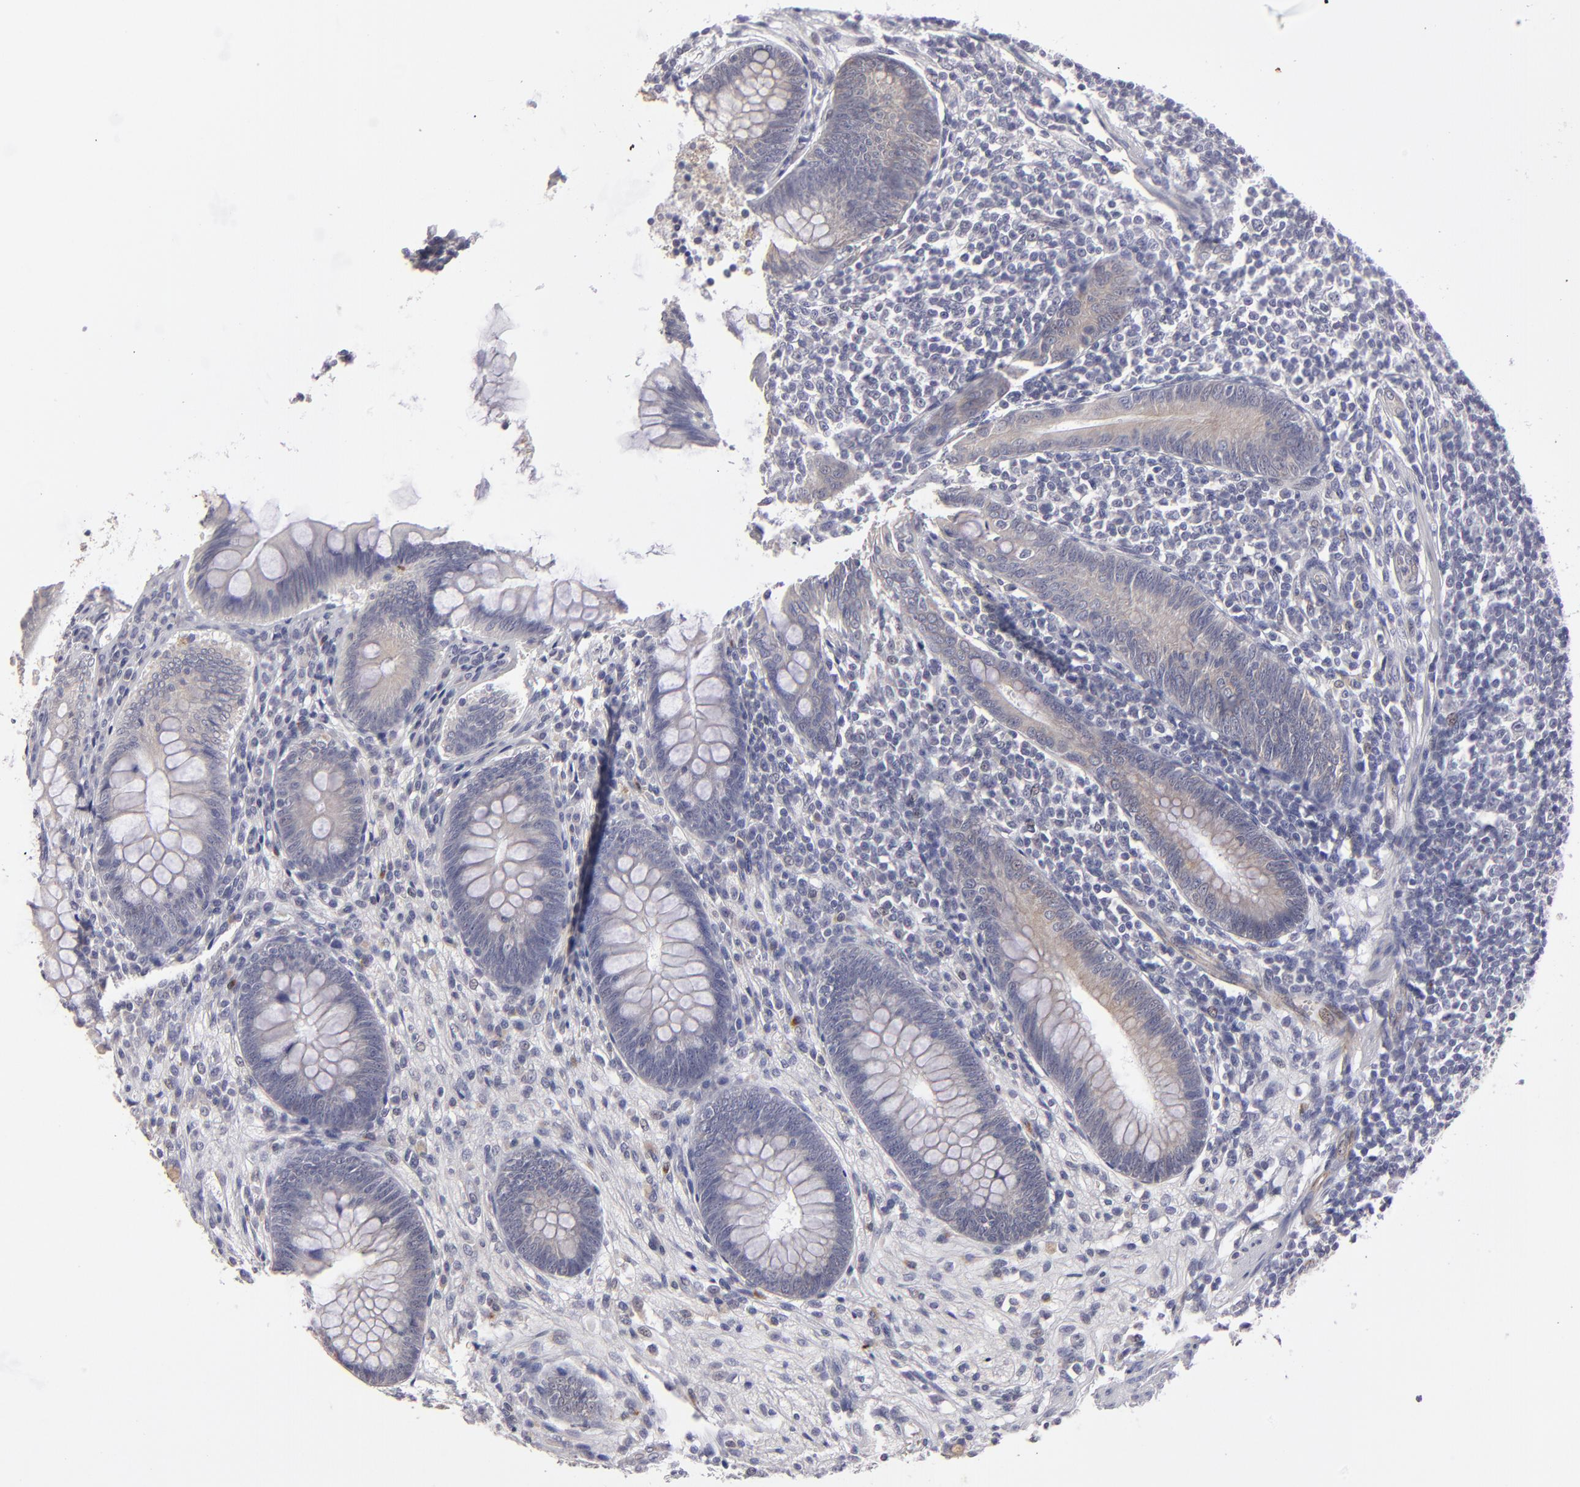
{"staining": {"intensity": "moderate", "quantity": "<25%", "location": "cytoplasmic/membranous"}, "tissue": "appendix", "cell_type": "Glandular cells", "image_type": "normal", "snomed": [{"axis": "morphology", "description": "Normal tissue, NOS"}, {"axis": "topography", "description": "Appendix"}], "caption": "An image showing moderate cytoplasmic/membranous expression in approximately <25% of glandular cells in unremarkable appendix, as visualized by brown immunohistochemical staining.", "gene": "ZNF175", "patient": {"sex": "female", "age": 66}}